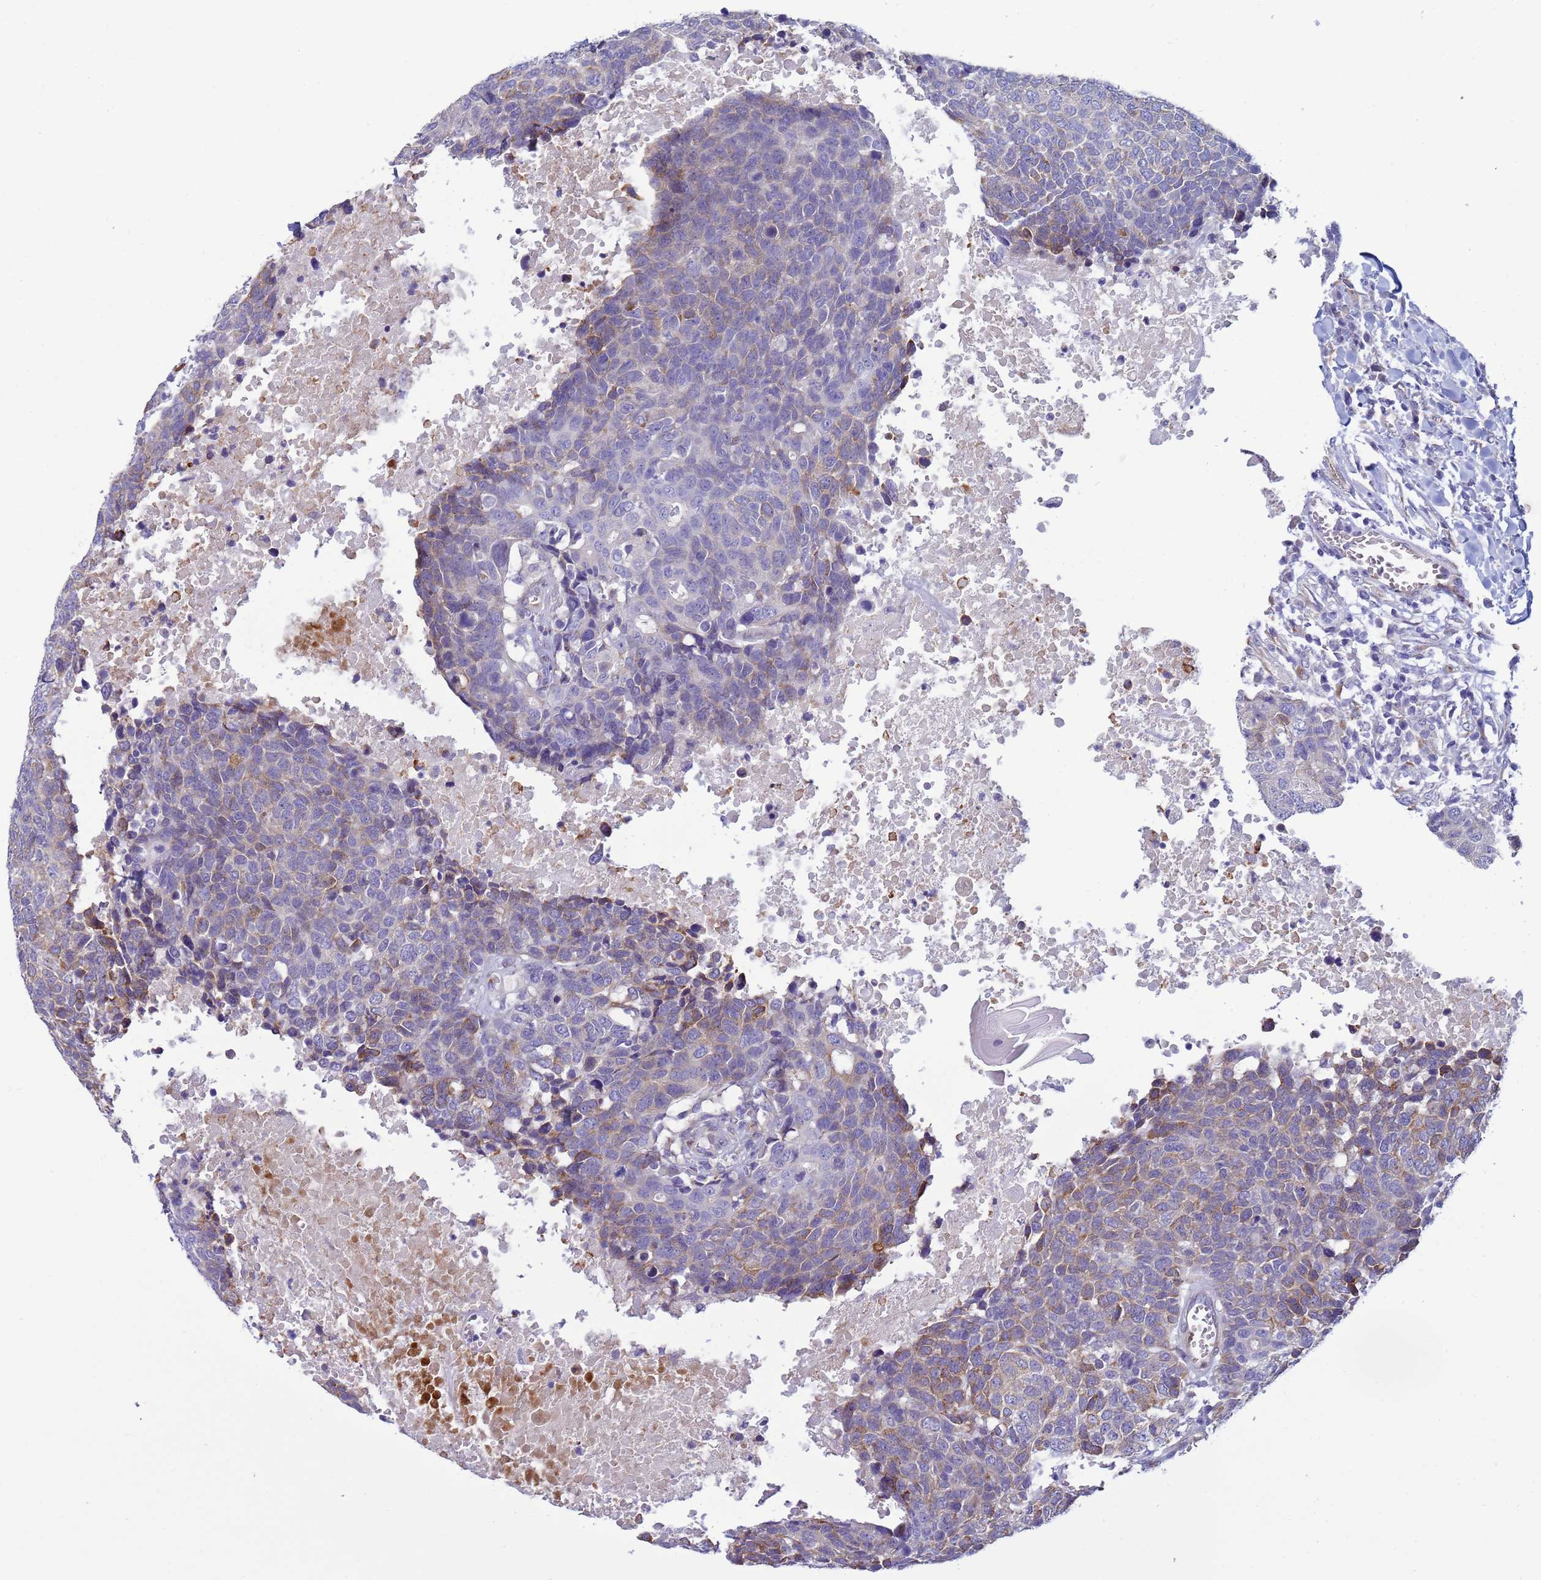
{"staining": {"intensity": "weak", "quantity": "<25%", "location": "cytoplasmic/membranous"}, "tissue": "head and neck cancer", "cell_type": "Tumor cells", "image_type": "cancer", "snomed": [{"axis": "morphology", "description": "Squamous cell carcinoma, NOS"}, {"axis": "topography", "description": "Head-Neck"}], "caption": "Tumor cells show no significant expression in squamous cell carcinoma (head and neck).", "gene": "TRPC6", "patient": {"sex": "male", "age": 66}}